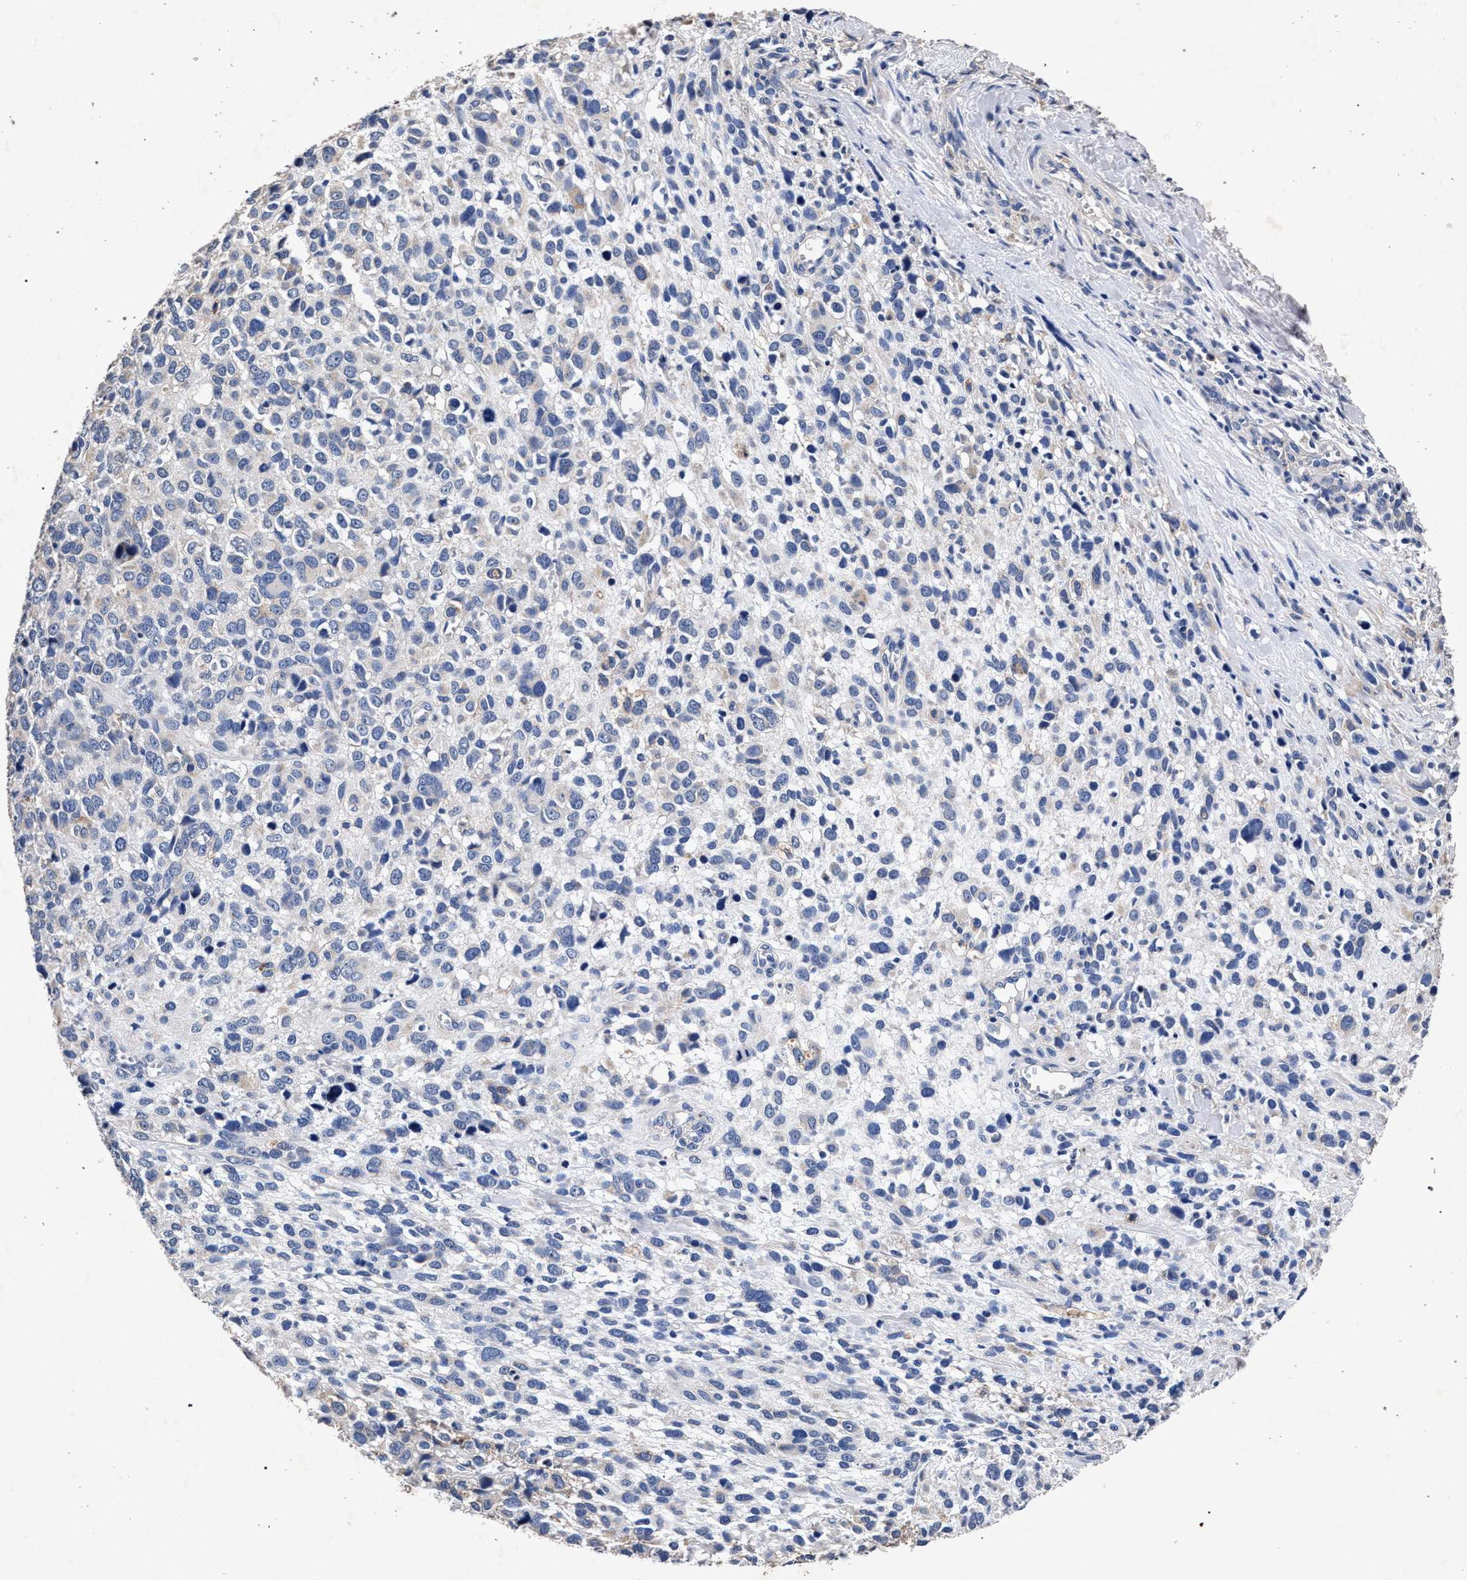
{"staining": {"intensity": "negative", "quantity": "none", "location": "none"}, "tissue": "melanoma", "cell_type": "Tumor cells", "image_type": "cancer", "snomed": [{"axis": "morphology", "description": "Malignant melanoma, NOS"}, {"axis": "topography", "description": "Skin"}], "caption": "DAB immunohistochemical staining of human malignant melanoma shows no significant expression in tumor cells.", "gene": "ATP1A2", "patient": {"sex": "female", "age": 55}}